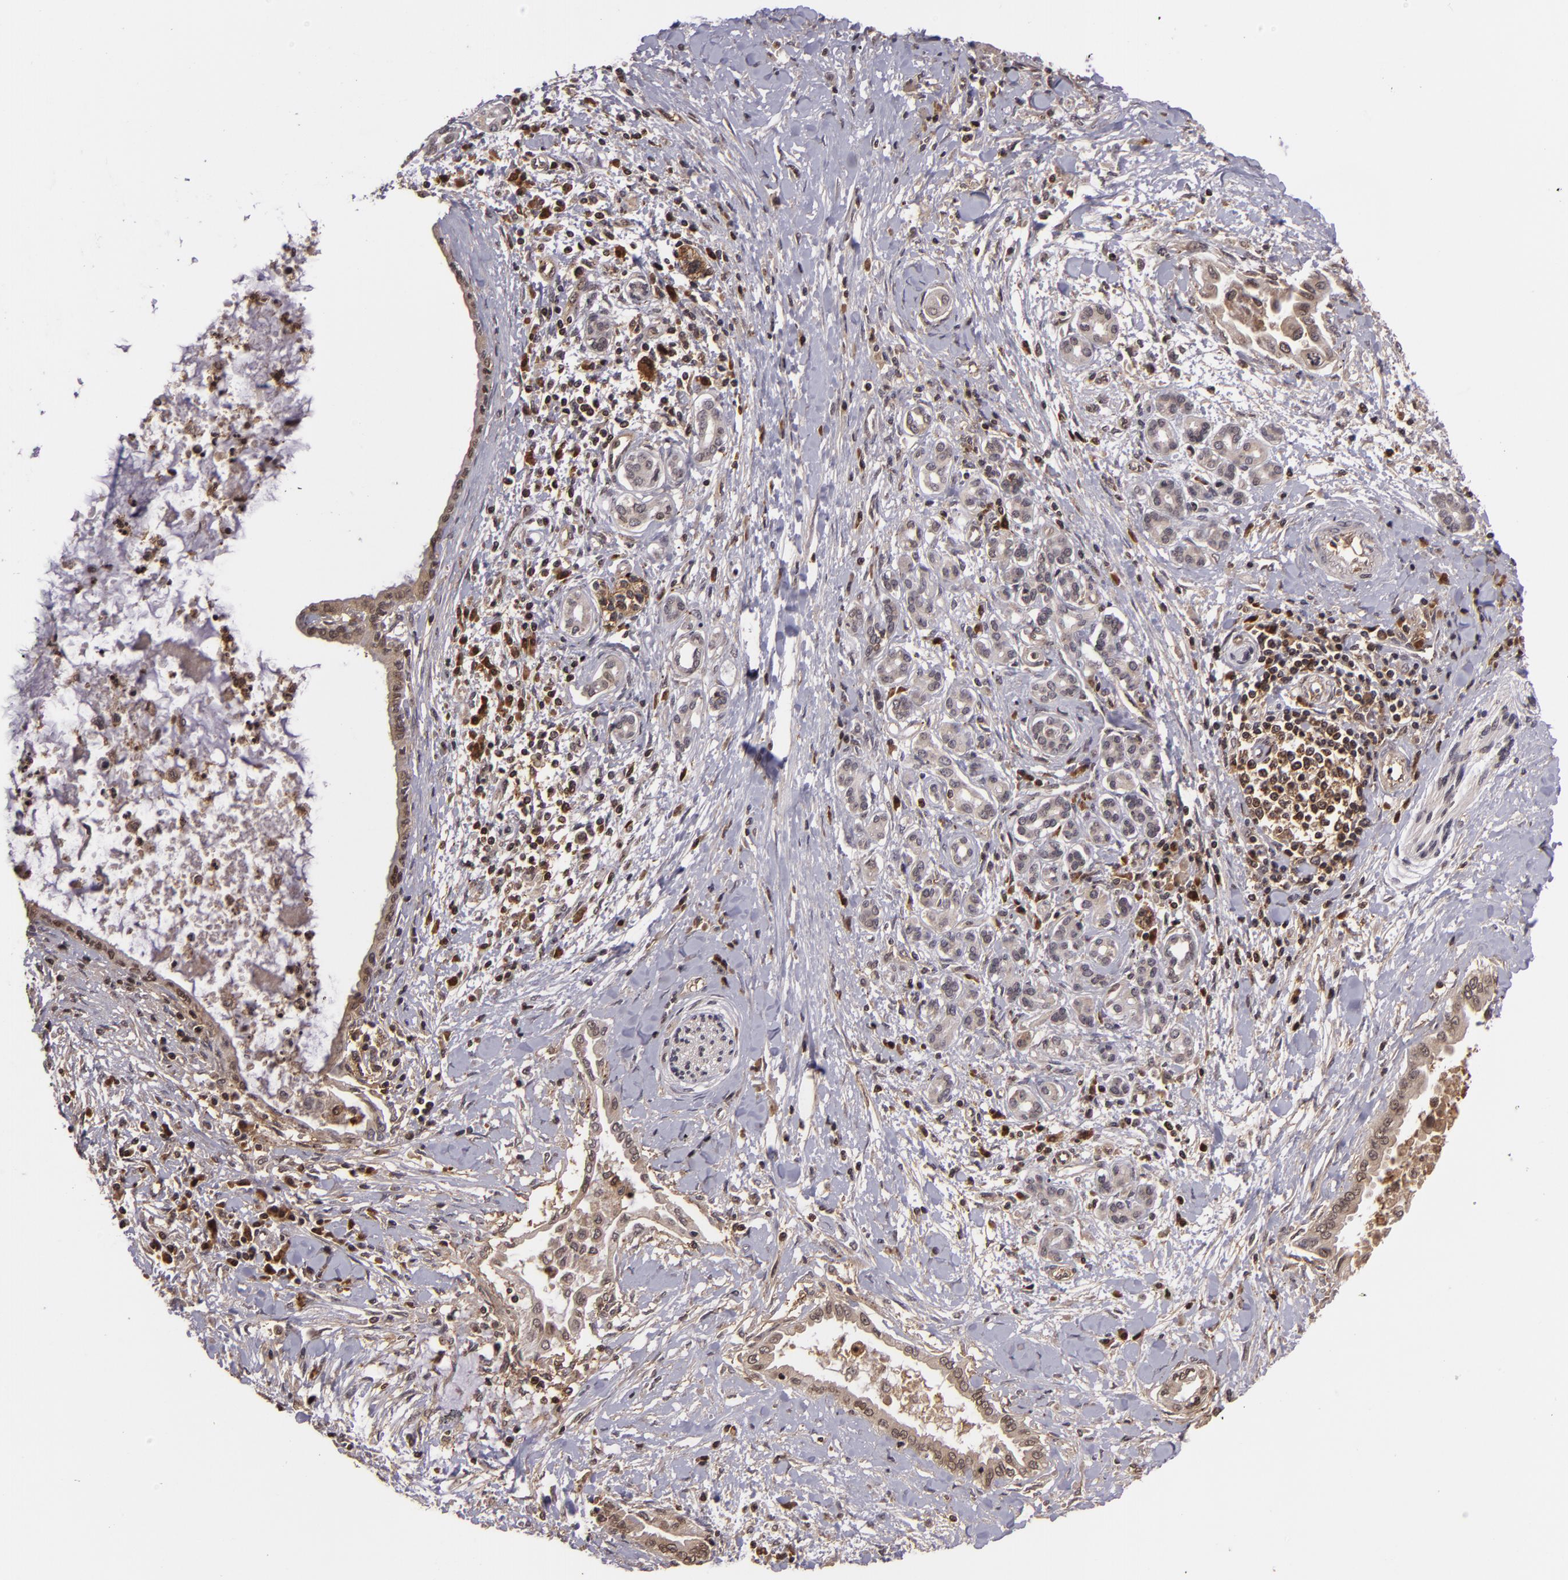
{"staining": {"intensity": "weak", "quantity": "25%-75%", "location": "cytoplasmic/membranous"}, "tissue": "pancreatic cancer", "cell_type": "Tumor cells", "image_type": "cancer", "snomed": [{"axis": "morphology", "description": "Adenocarcinoma, NOS"}, {"axis": "topography", "description": "Pancreas"}], "caption": "The immunohistochemical stain shows weak cytoplasmic/membranous expression in tumor cells of adenocarcinoma (pancreatic) tissue.", "gene": "ZBTB33", "patient": {"sex": "female", "age": 64}}